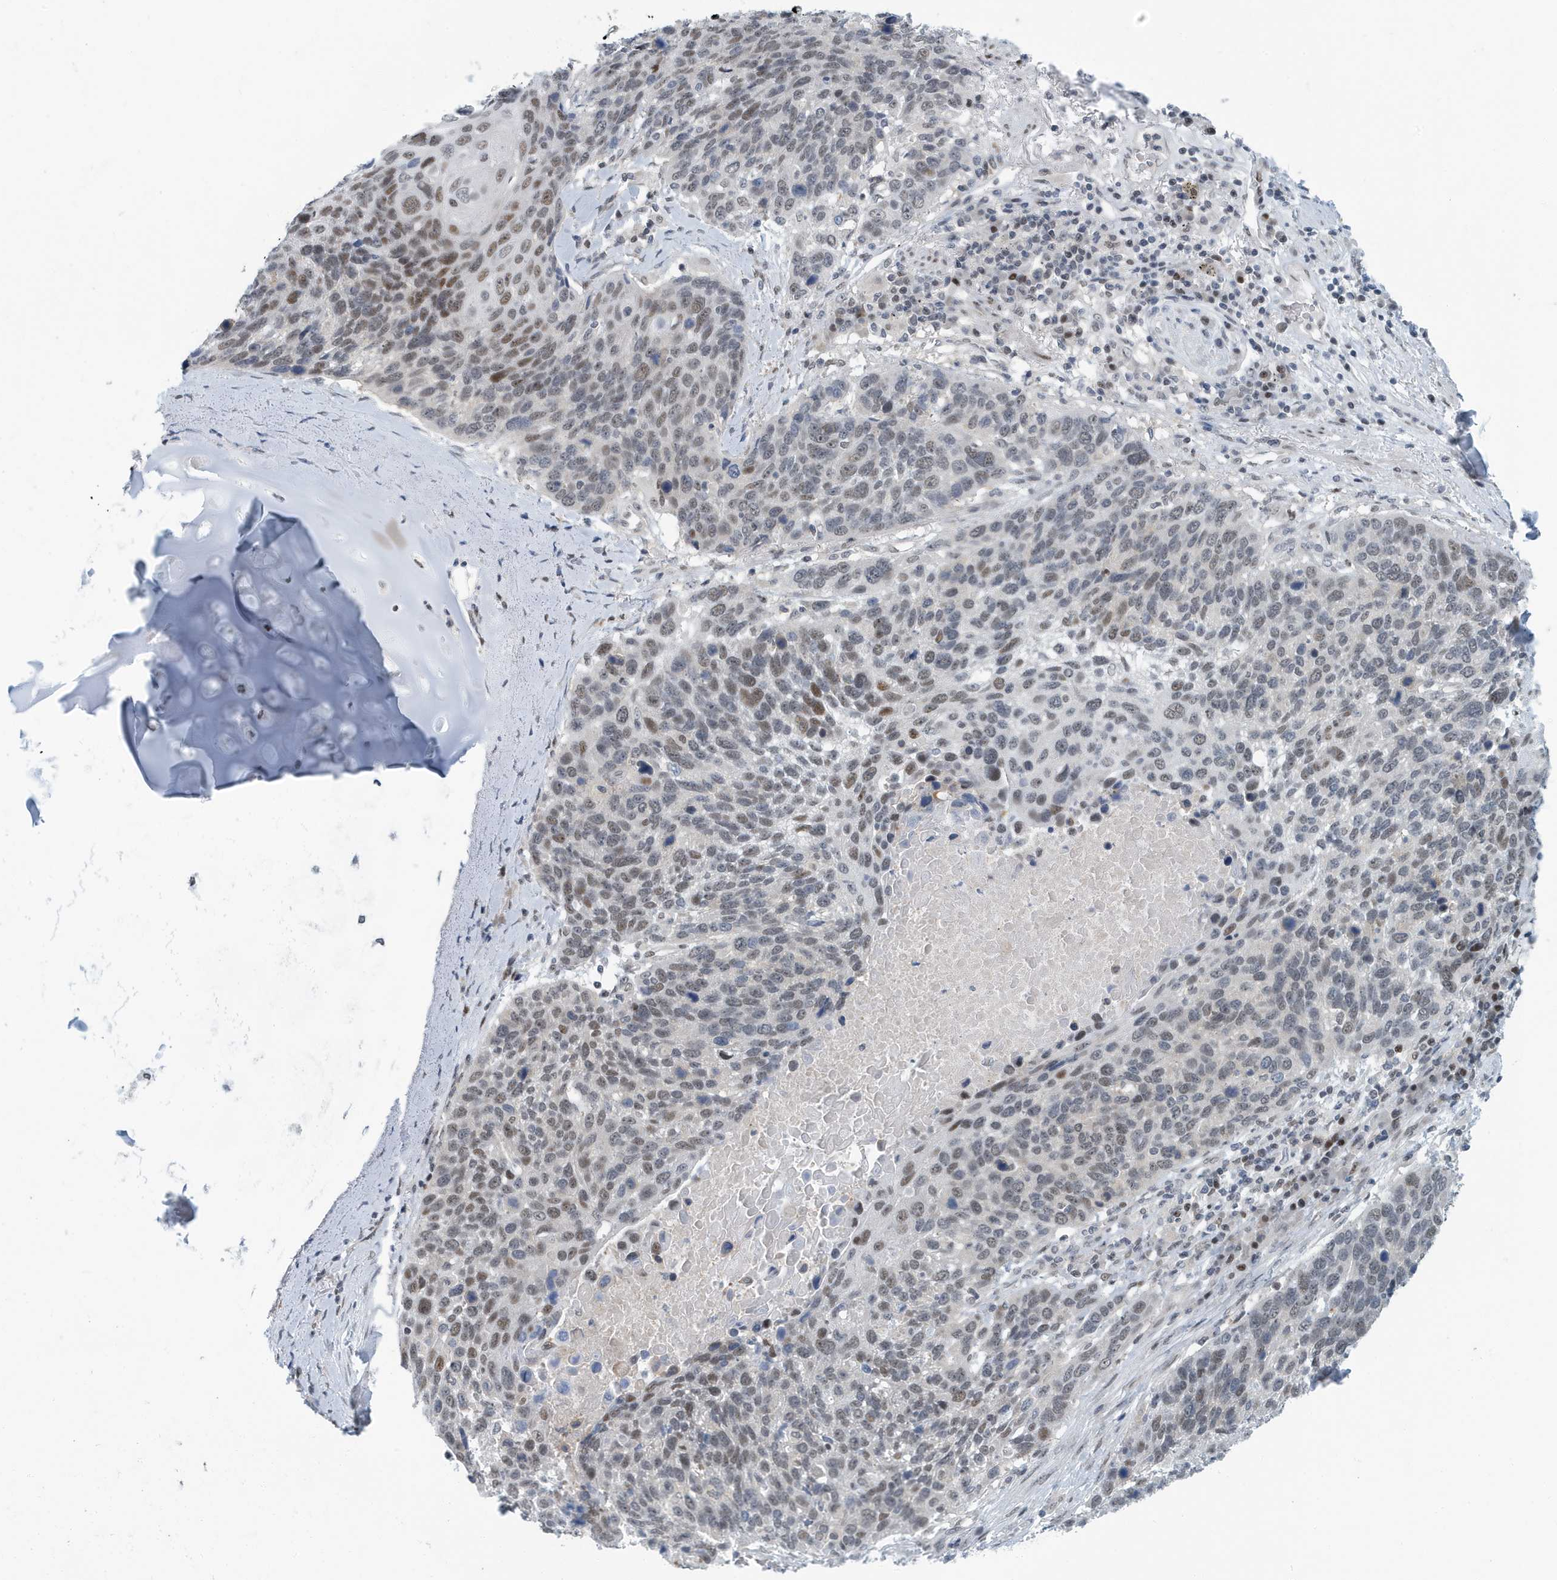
{"staining": {"intensity": "moderate", "quantity": "<25%", "location": "cytoplasmic/membranous"}, "tissue": "lung cancer", "cell_type": "Tumor cells", "image_type": "cancer", "snomed": [{"axis": "morphology", "description": "Squamous cell carcinoma, NOS"}, {"axis": "topography", "description": "Lung"}], "caption": "Lung cancer (squamous cell carcinoma) stained with a protein marker reveals moderate staining in tumor cells.", "gene": "KIF15", "patient": {"sex": "male", "age": 66}}